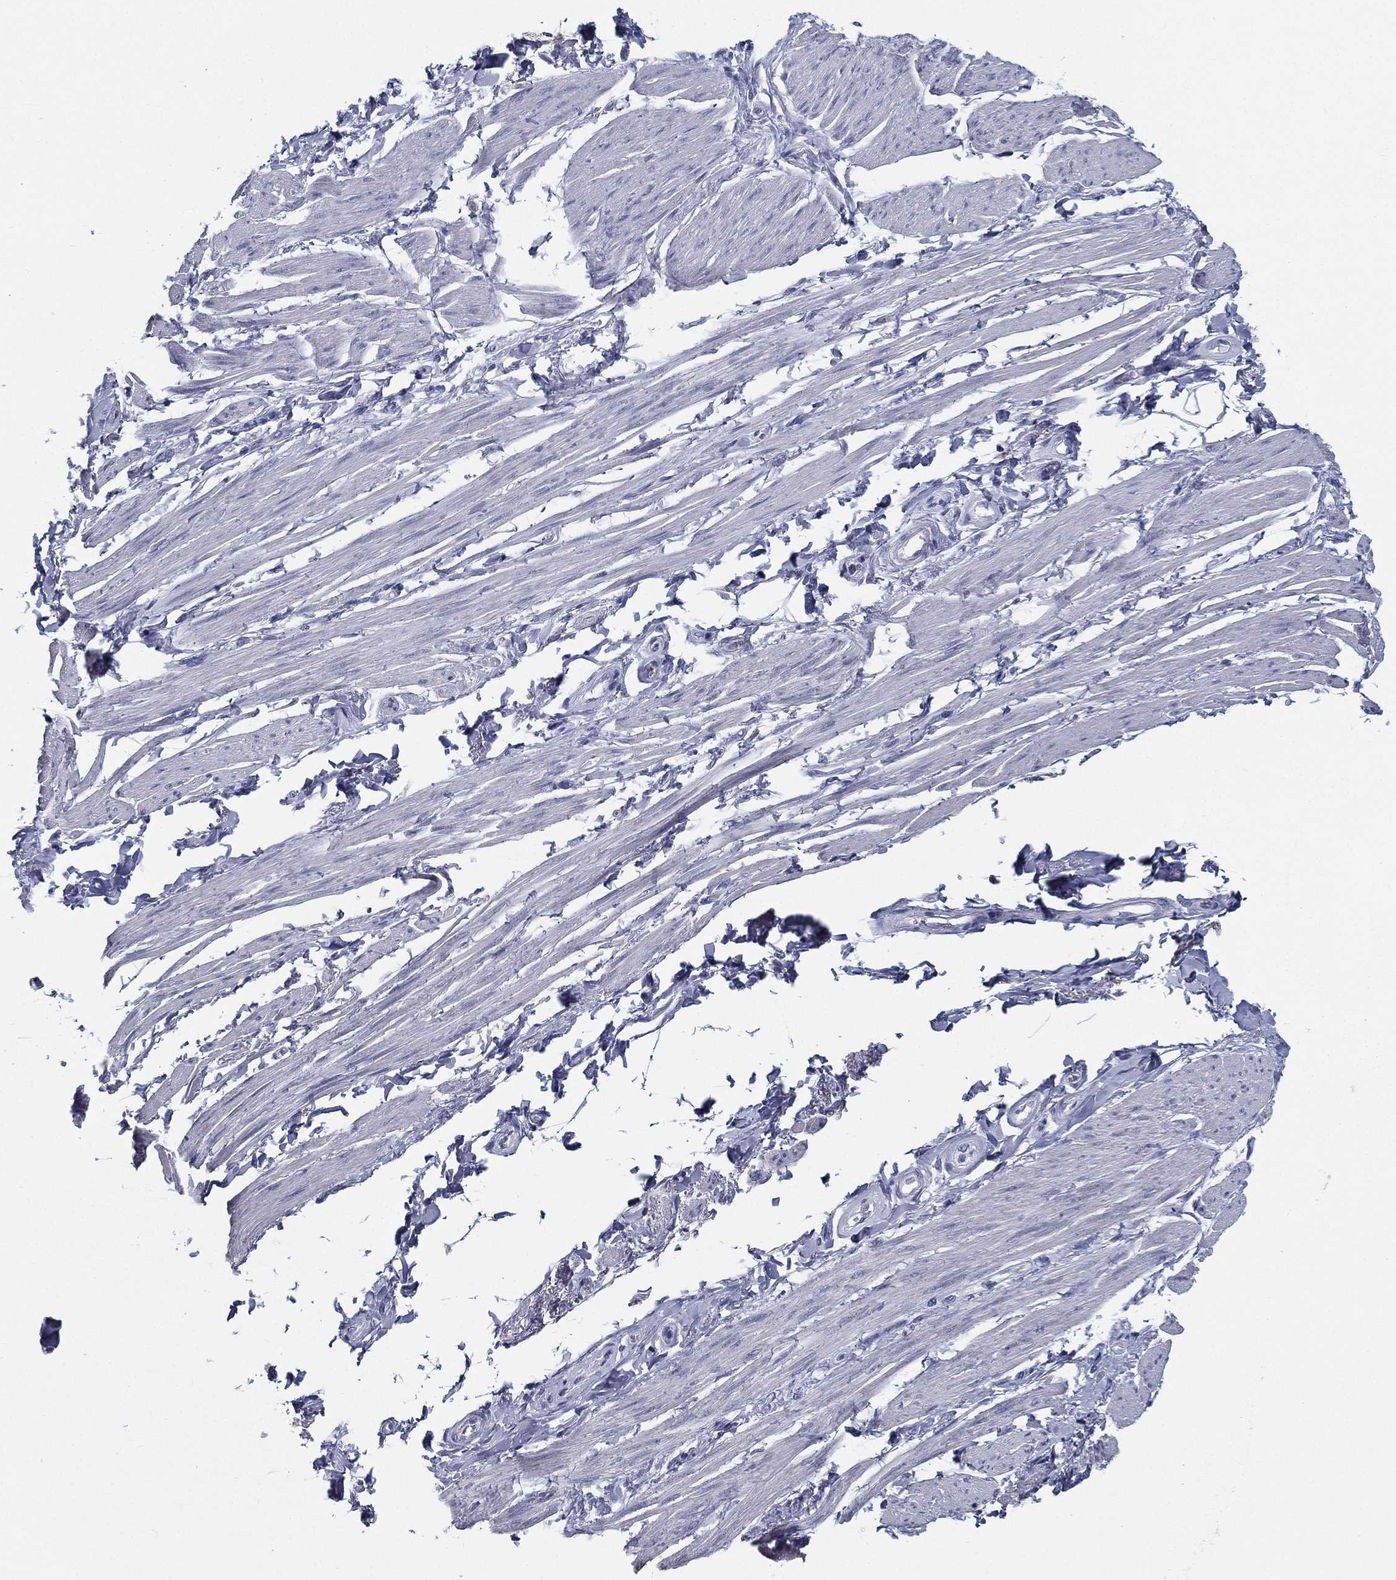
{"staining": {"intensity": "negative", "quantity": "none", "location": "none"}, "tissue": "soft tissue", "cell_type": "Fibroblasts", "image_type": "normal", "snomed": [{"axis": "morphology", "description": "Normal tissue, NOS"}, {"axis": "topography", "description": "Skeletal muscle"}, {"axis": "topography", "description": "Anal"}, {"axis": "topography", "description": "Peripheral nerve tissue"}], "caption": "Immunohistochemistry photomicrograph of normal soft tissue: human soft tissue stained with DAB (3,3'-diaminobenzidine) displays no significant protein staining in fibroblasts.", "gene": "RSPH4A", "patient": {"sex": "male", "age": 53}}